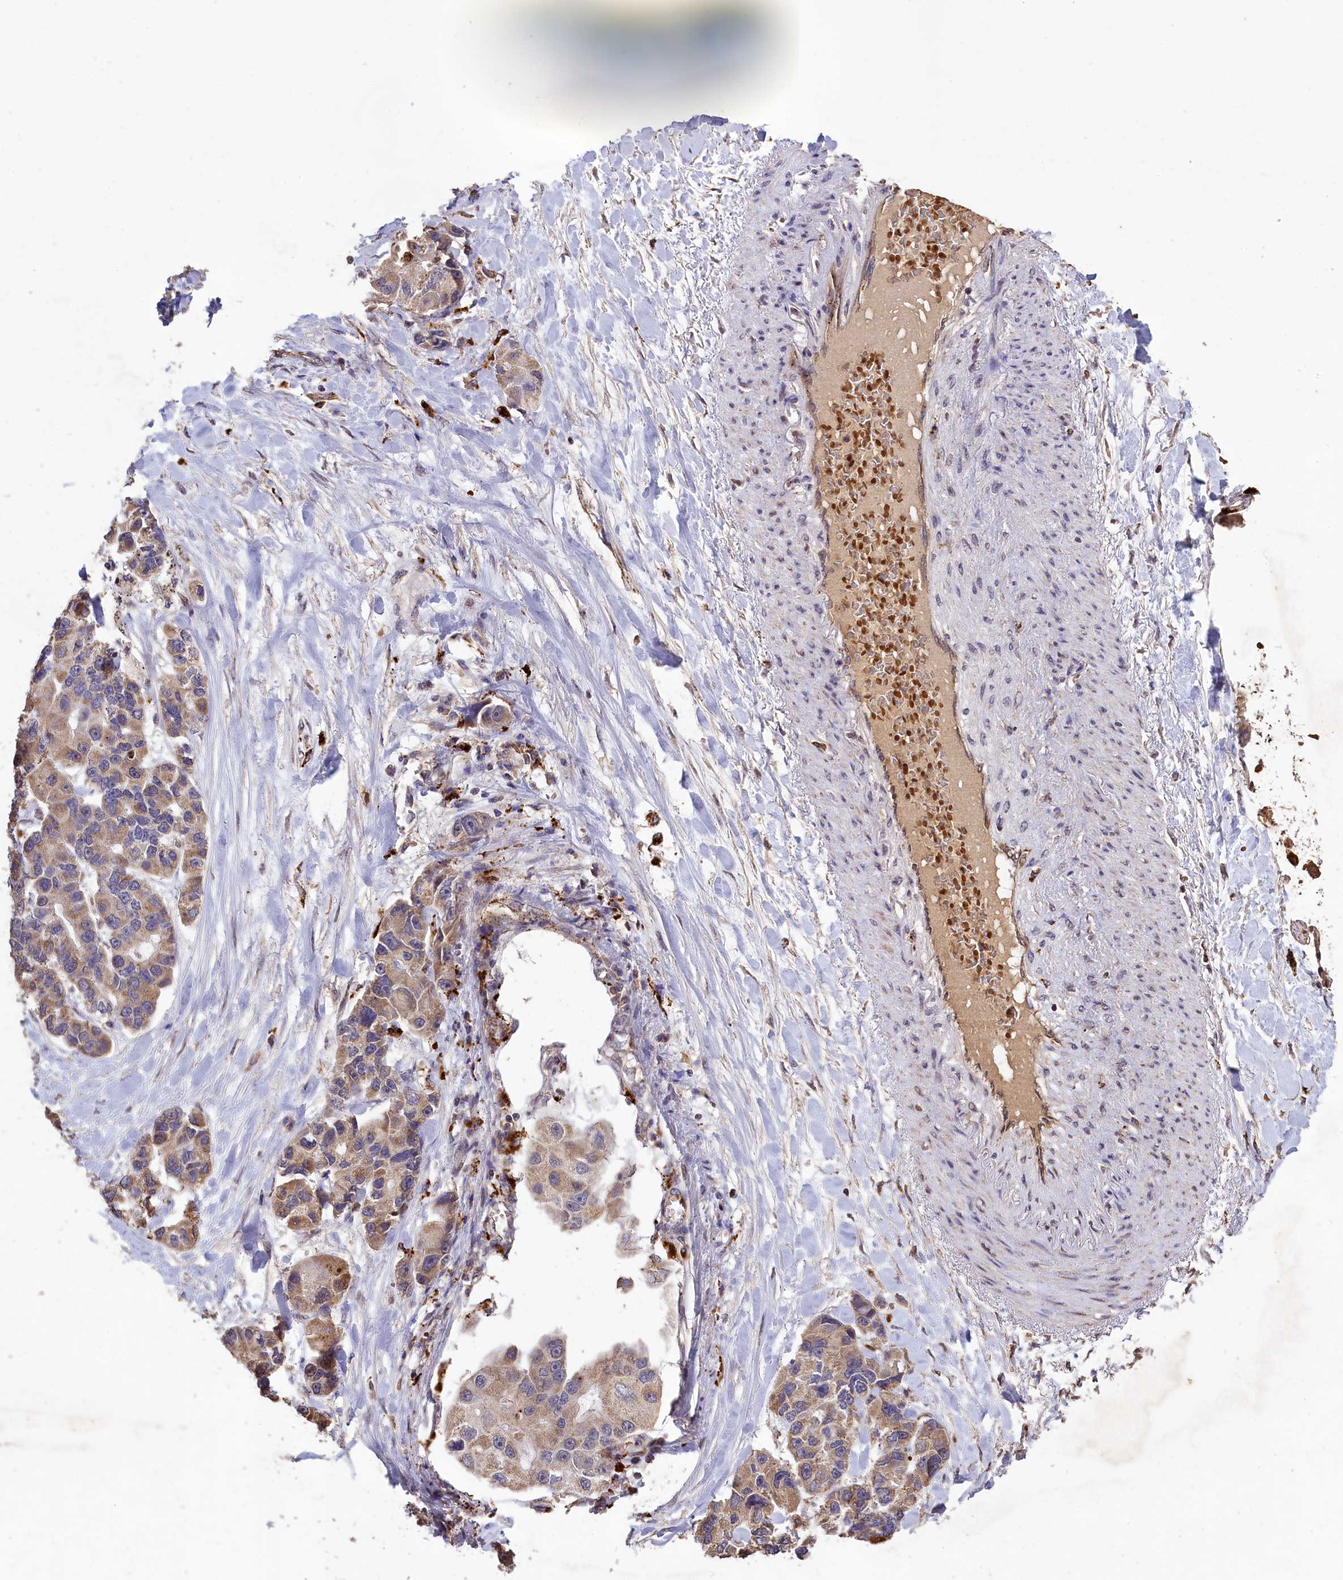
{"staining": {"intensity": "weak", "quantity": "25%-75%", "location": "cytoplasmic/membranous"}, "tissue": "lung cancer", "cell_type": "Tumor cells", "image_type": "cancer", "snomed": [{"axis": "morphology", "description": "Adenocarcinoma, NOS"}, {"axis": "topography", "description": "Lung"}], "caption": "Immunohistochemical staining of human lung adenocarcinoma exhibits weak cytoplasmic/membranous protein staining in about 25%-75% of tumor cells.", "gene": "CLRN2", "patient": {"sex": "female", "age": 54}}